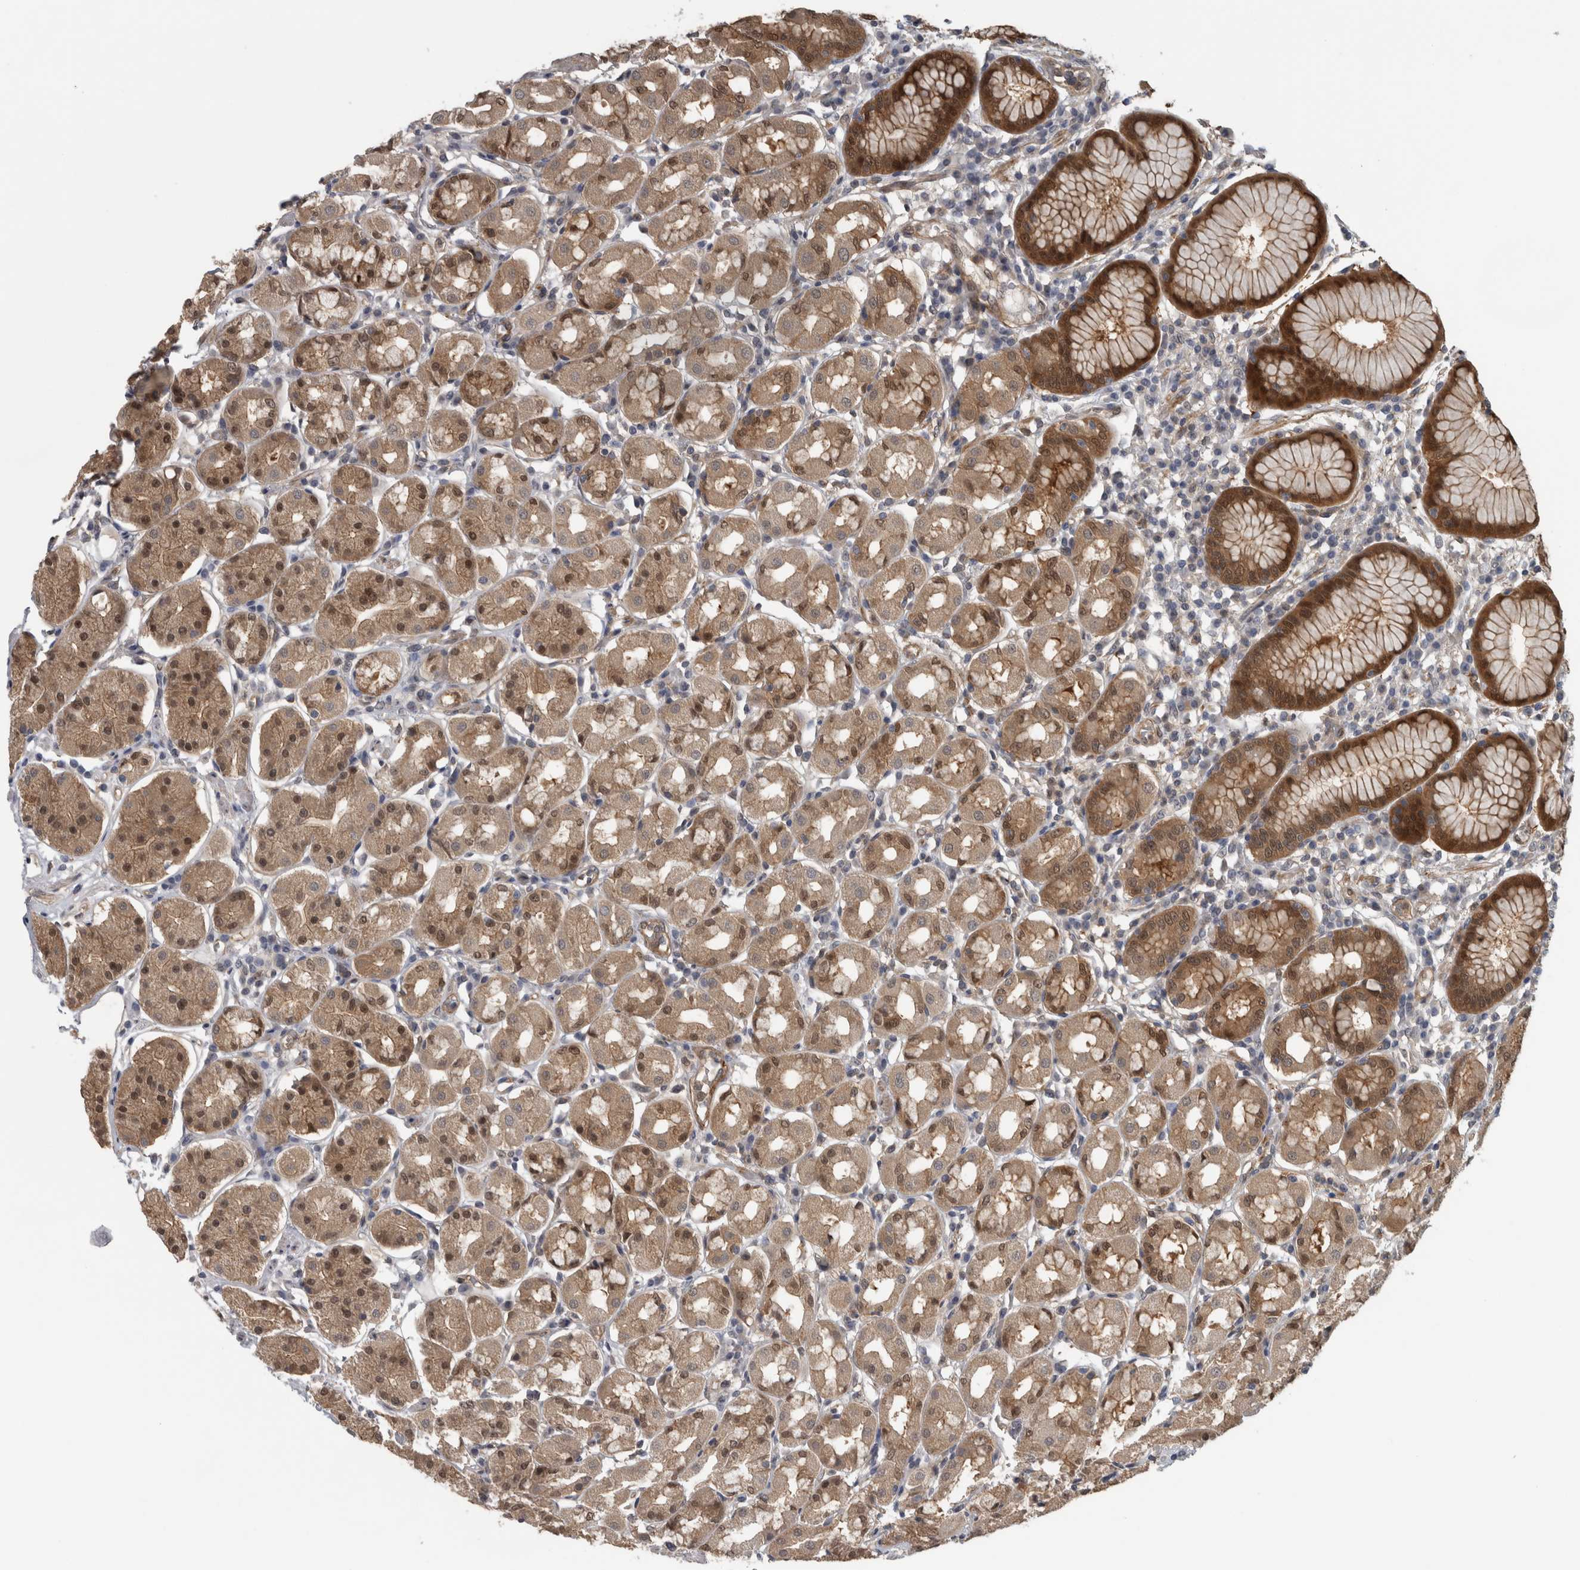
{"staining": {"intensity": "strong", "quantity": ">75%", "location": "cytoplasmic/membranous,nuclear"}, "tissue": "stomach", "cell_type": "Glandular cells", "image_type": "normal", "snomed": [{"axis": "morphology", "description": "Normal tissue, NOS"}, {"axis": "topography", "description": "Stomach"}, {"axis": "topography", "description": "Stomach, lower"}], "caption": "IHC micrograph of benign stomach: human stomach stained using immunohistochemistry exhibits high levels of strong protein expression localized specifically in the cytoplasmic/membranous,nuclear of glandular cells, appearing as a cytoplasmic/membranous,nuclear brown color.", "gene": "NAPRT", "patient": {"sex": "female", "age": 56}}